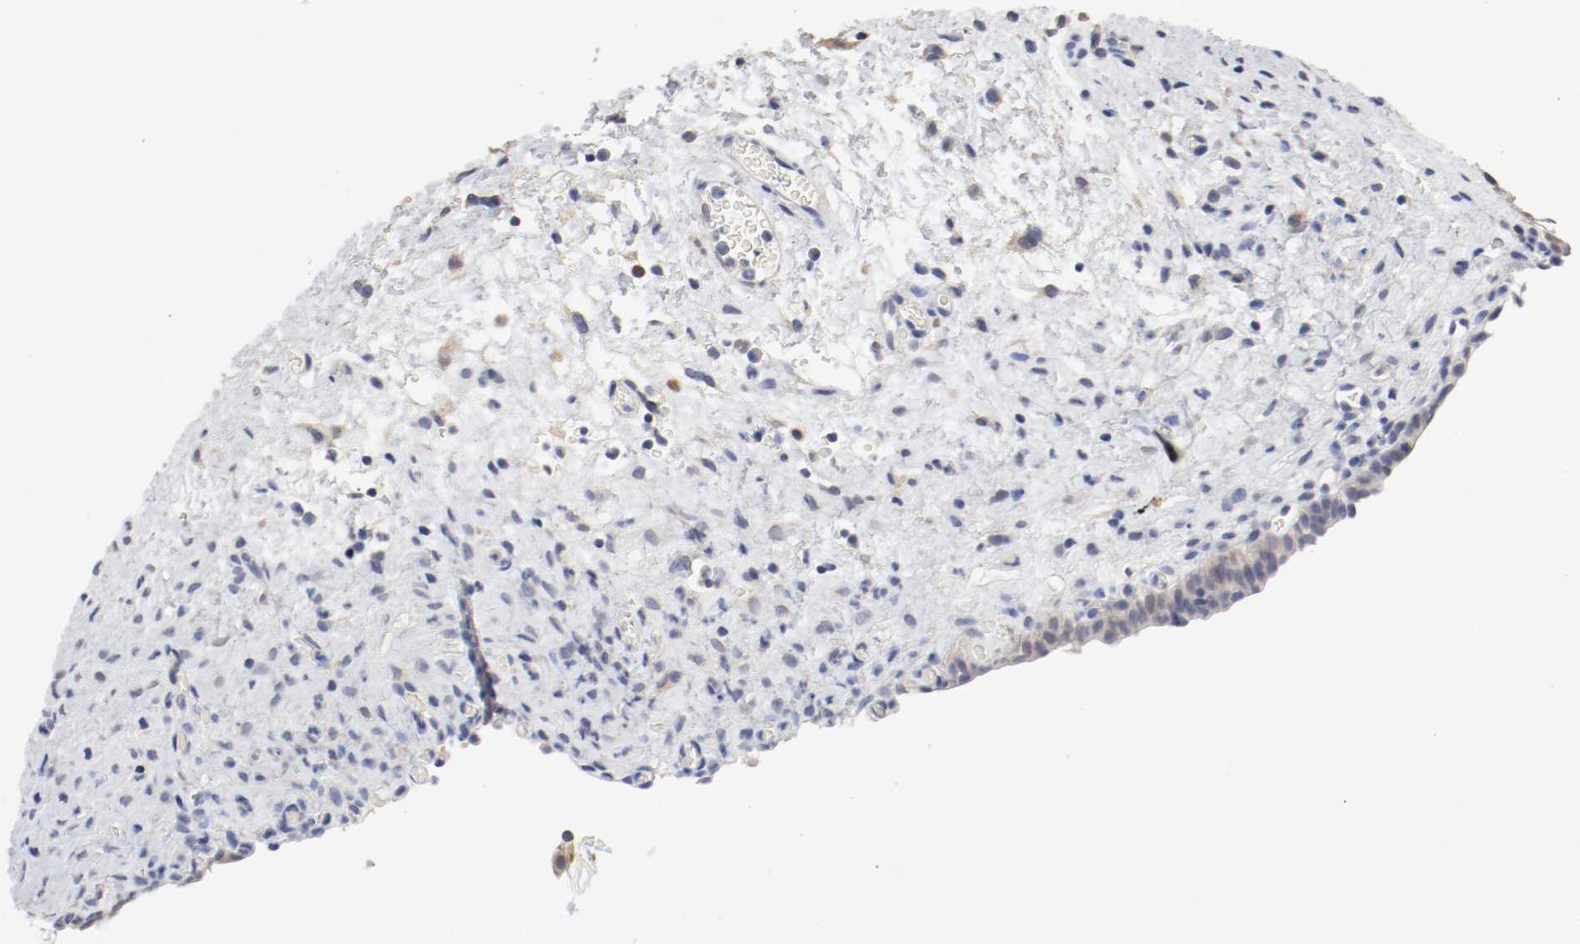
{"staining": {"intensity": "negative", "quantity": "none", "location": "none"}, "tissue": "urinary bladder", "cell_type": "Urothelial cells", "image_type": "normal", "snomed": [{"axis": "morphology", "description": "Normal tissue, NOS"}, {"axis": "morphology", "description": "Dysplasia, NOS"}, {"axis": "topography", "description": "Urinary bladder"}], "caption": "Human urinary bladder stained for a protein using immunohistochemistry demonstrates no expression in urothelial cells.", "gene": "ANKLE2", "patient": {"sex": "male", "age": 35}}